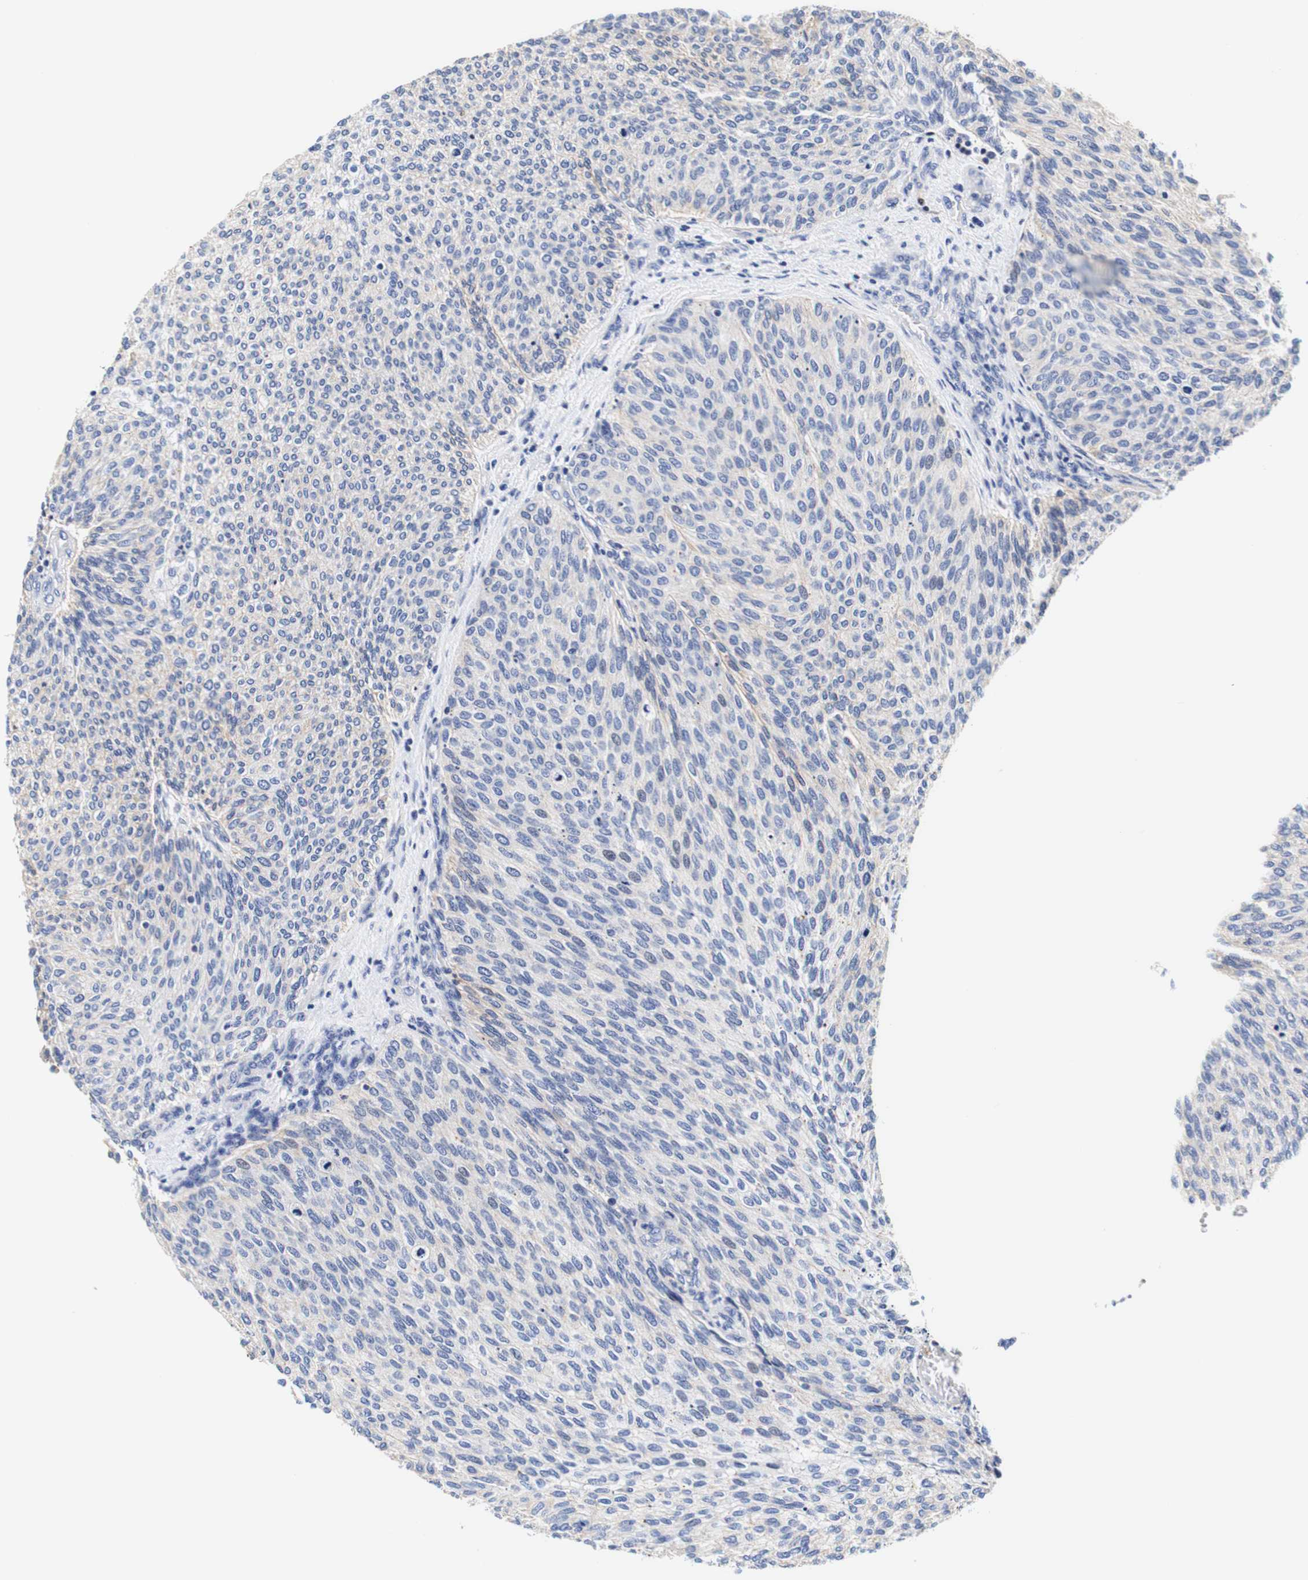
{"staining": {"intensity": "negative", "quantity": "none", "location": "none"}, "tissue": "urothelial cancer", "cell_type": "Tumor cells", "image_type": "cancer", "snomed": [{"axis": "morphology", "description": "Urothelial carcinoma, Low grade"}, {"axis": "topography", "description": "Urinary bladder"}], "caption": "A high-resolution micrograph shows IHC staining of low-grade urothelial carcinoma, which exhibits no significant staining in tumor cells.", "gene": "CAMK4", "patient": {"sex": "female", "age": 79}}